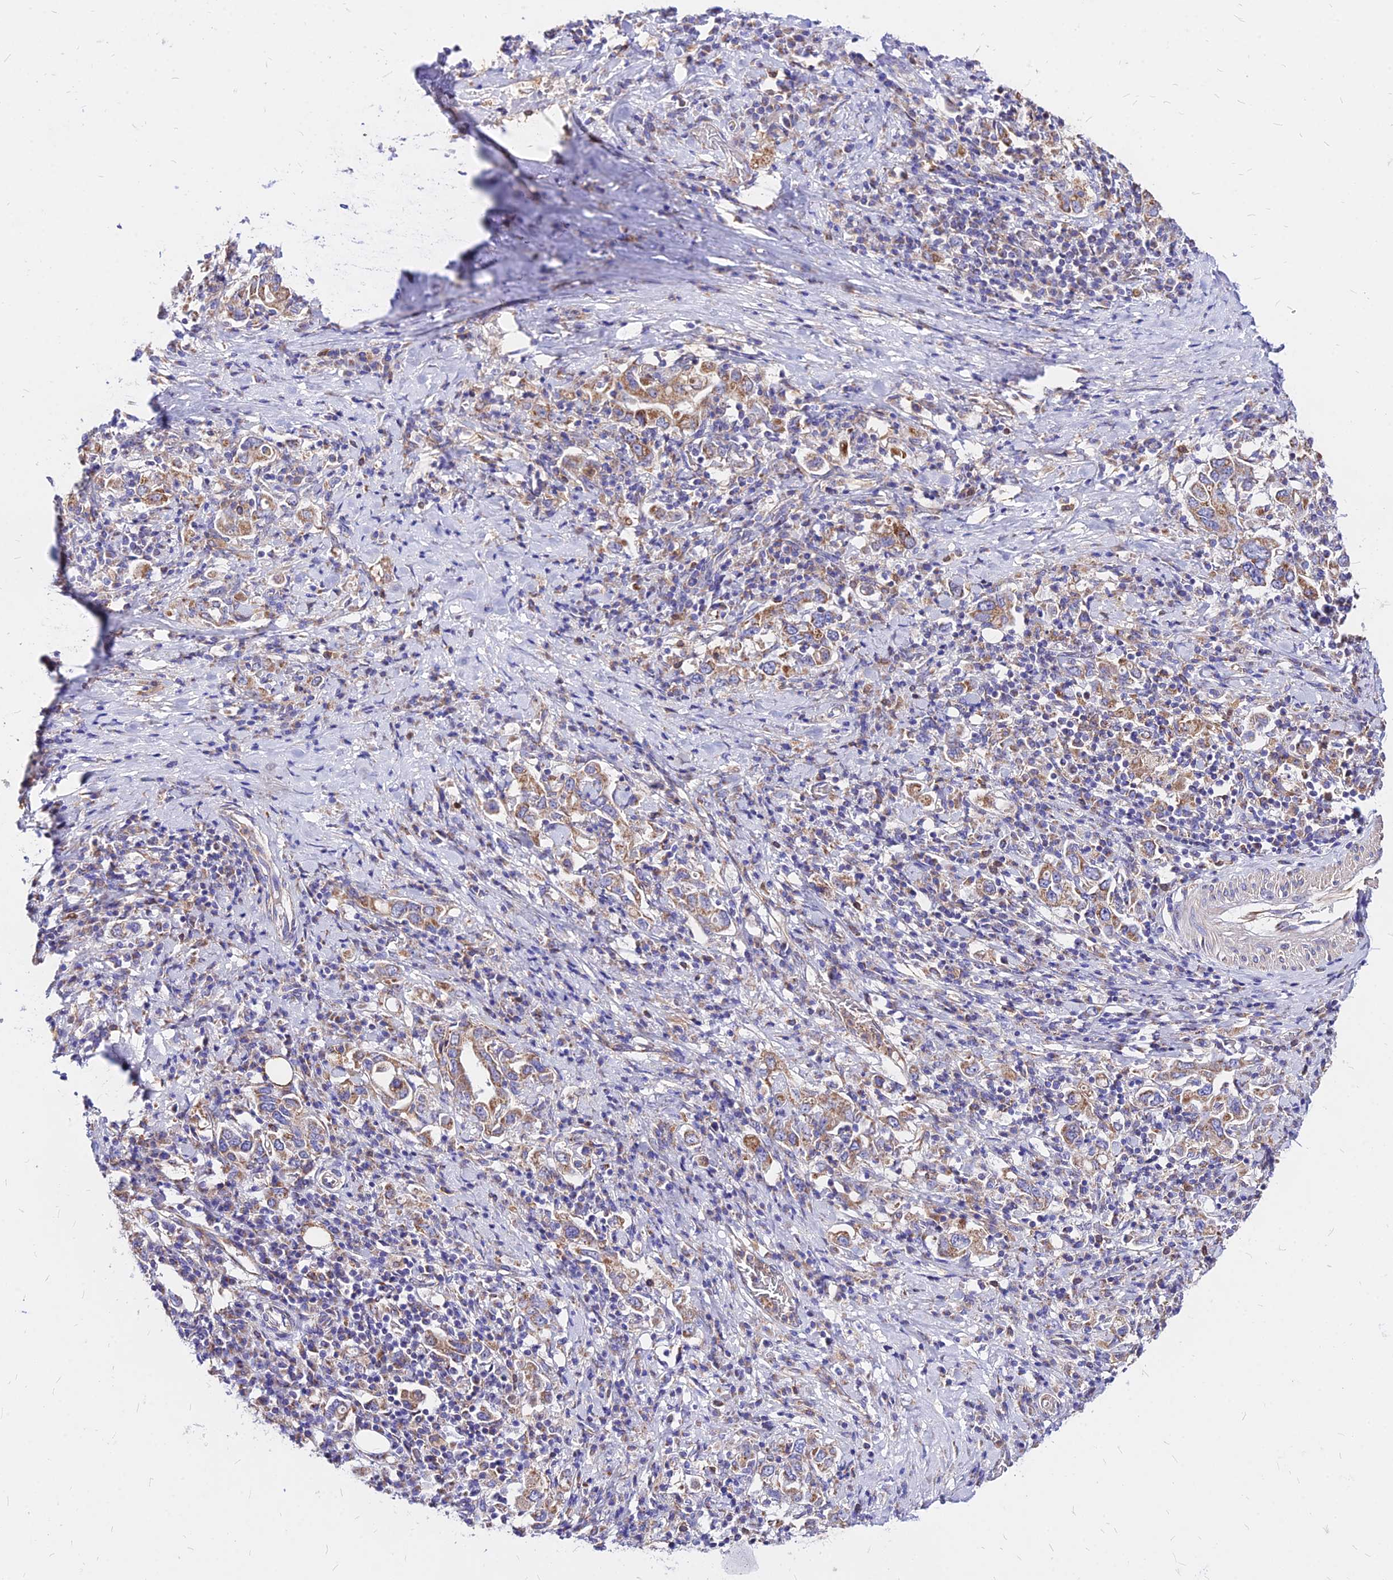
{"staining": {"intensity": "moderate", "quantity": ">75%", "location": "cytoplasmic/membranous"}, "tissue": "stomach cancer", "cell_type": "Tumor cells", "image_type": "cancer", "snomed": [{"axis": "morphology", "description": "Adenocarcinoma, NOS"}, {"axis": "topography", "description": "Stomach, upper"}, {"axis": "topography", "description": "Stomach"}], "caption": "This is a micrograph of immunohistochemistry (IHC) staining of stomach cancer, which shows moderate staining in the cytoplasmic/membranous of tumor cells.", "gene": "MRPL3", "patient": {"sex": "male", "age": 62}}